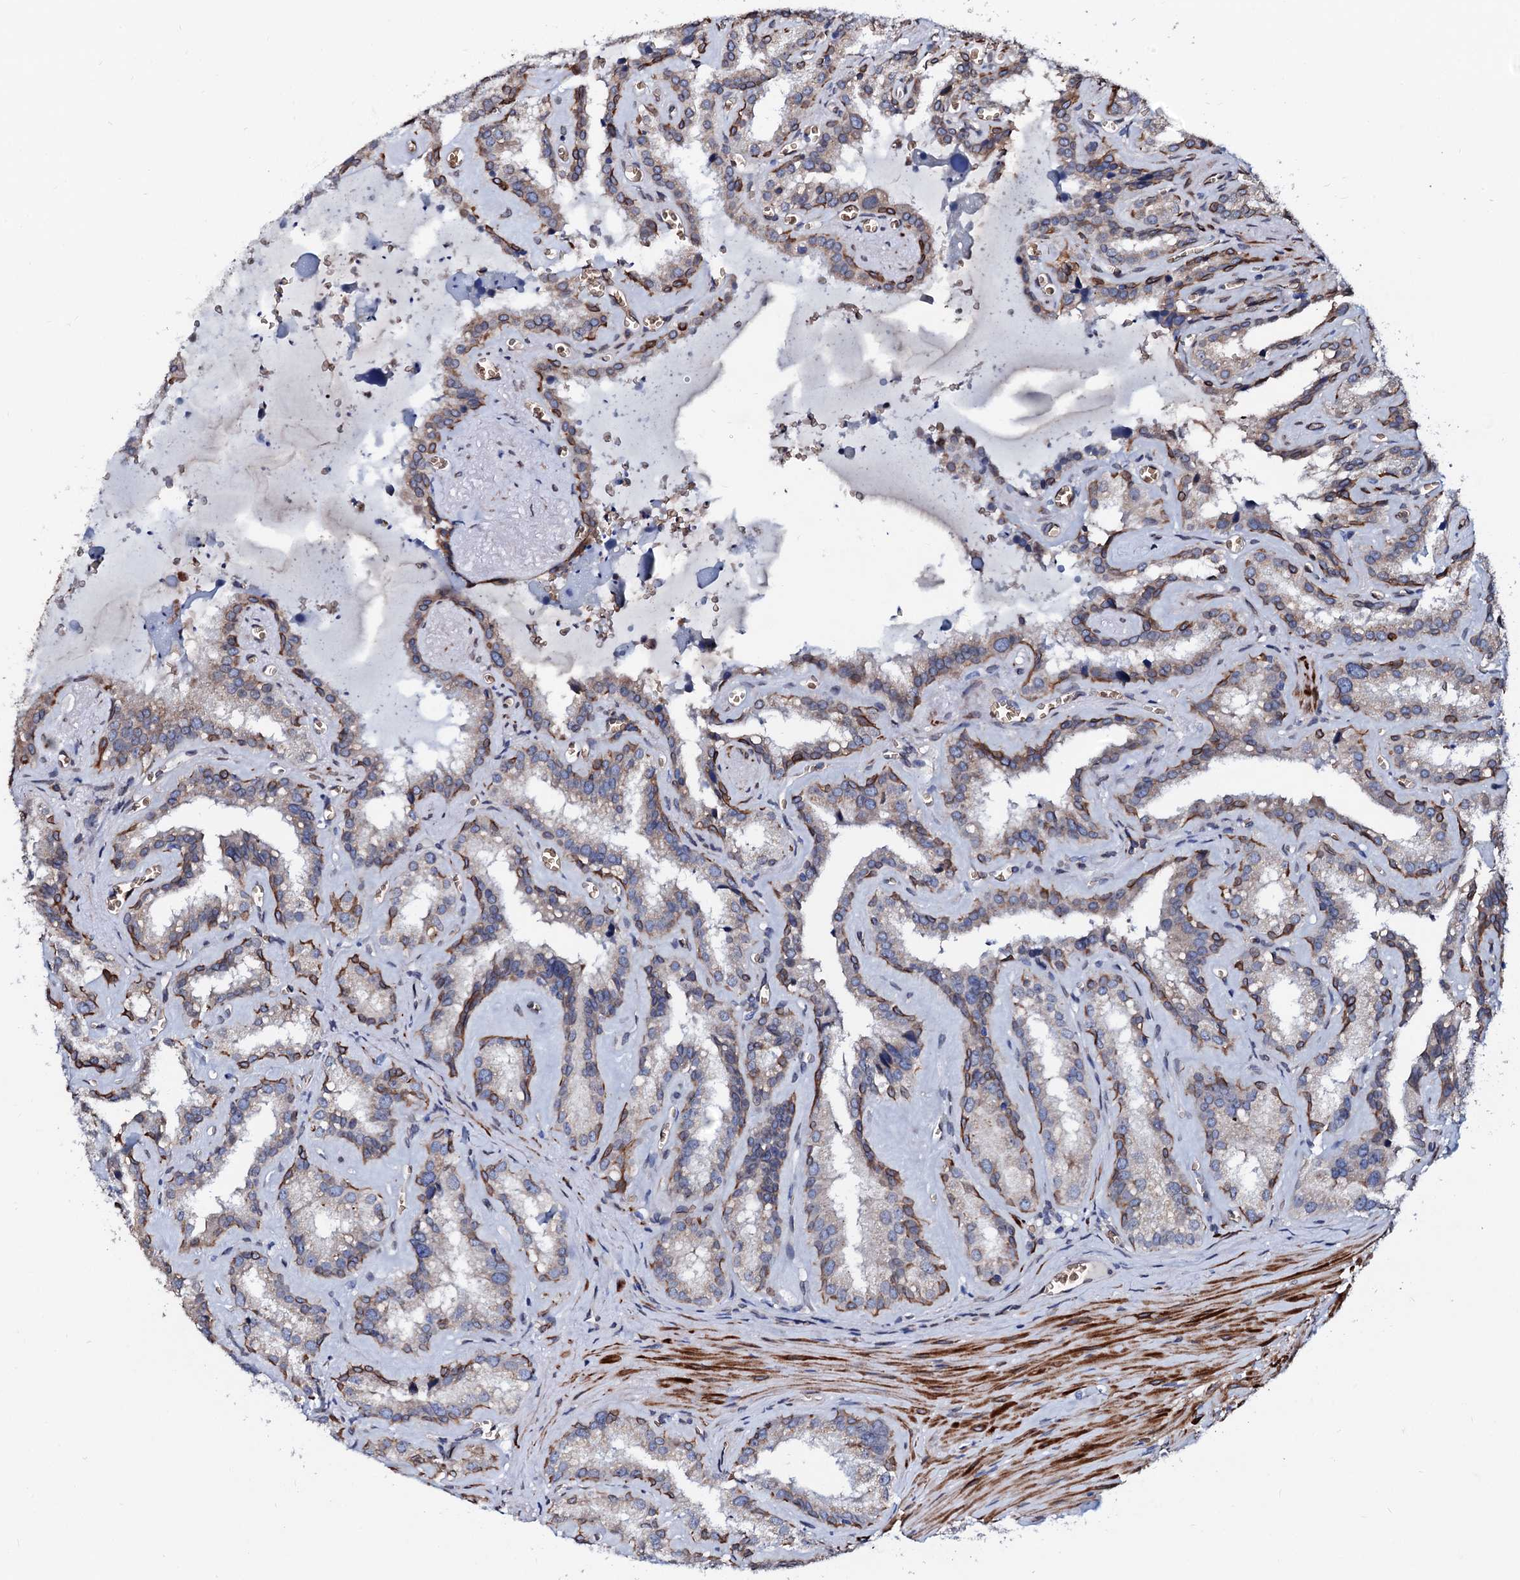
{"staining": {"intensity": "moderate", "quantity": "<25%", "location": "cytoplasmic/membranous,nuclear"}, "tissue": "seminal vesicle", "cell_type": "Glandular cells", "image_type": "normal", "snomed": [{"axis": "morphology", "description": "Normal tissue, NOS"}, {"axis": "topography", "description": "Prostate"}, {"axis": "topography", "description": "Seminal veicle"}], "caption": "A high-resolution image shows IHC staining of benign seminal vesicle, which exhibits moderate cytoplasmic/membranous,nuclear staining in approximately <25% of glandular cells.", "gene": "NRP2", "patient": {"sex": "male", "age": 59}}